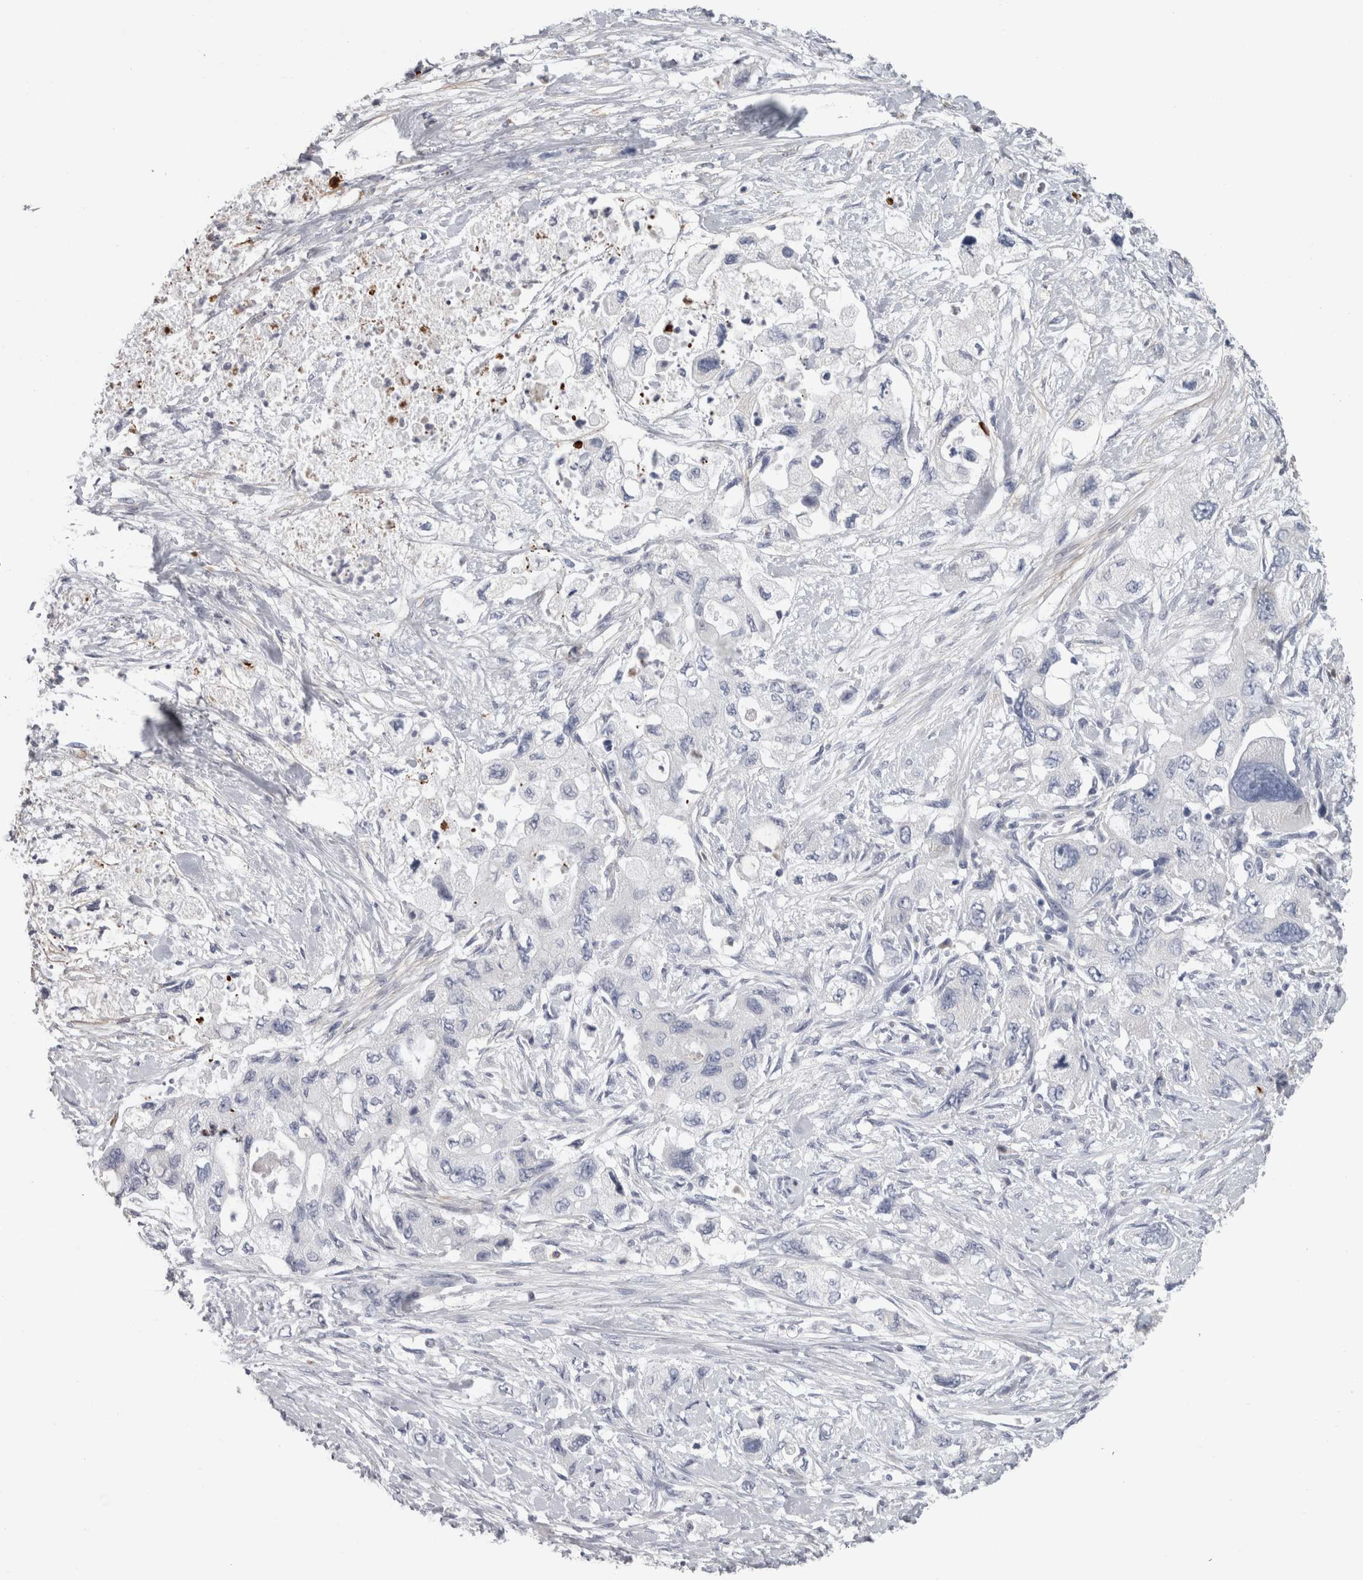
{"staining": {"intensity": "negative", "quantity": "none", "location": "none"}, "tissue": "pancreatic cancer", "cell_type": "Tumor cells", "image_type": "cancer", "snomed": [{"axis": "morphology", "description": "Adenocarcinoma, NOS"}, {"axis": "topography", "description": "Pancreas"}], "caption": "The photomicrograph exhibits no staining of tumor cells in pancreatic cancer.", "gene": "TCAP", "patient": {"sex": "female", "age": 73}}